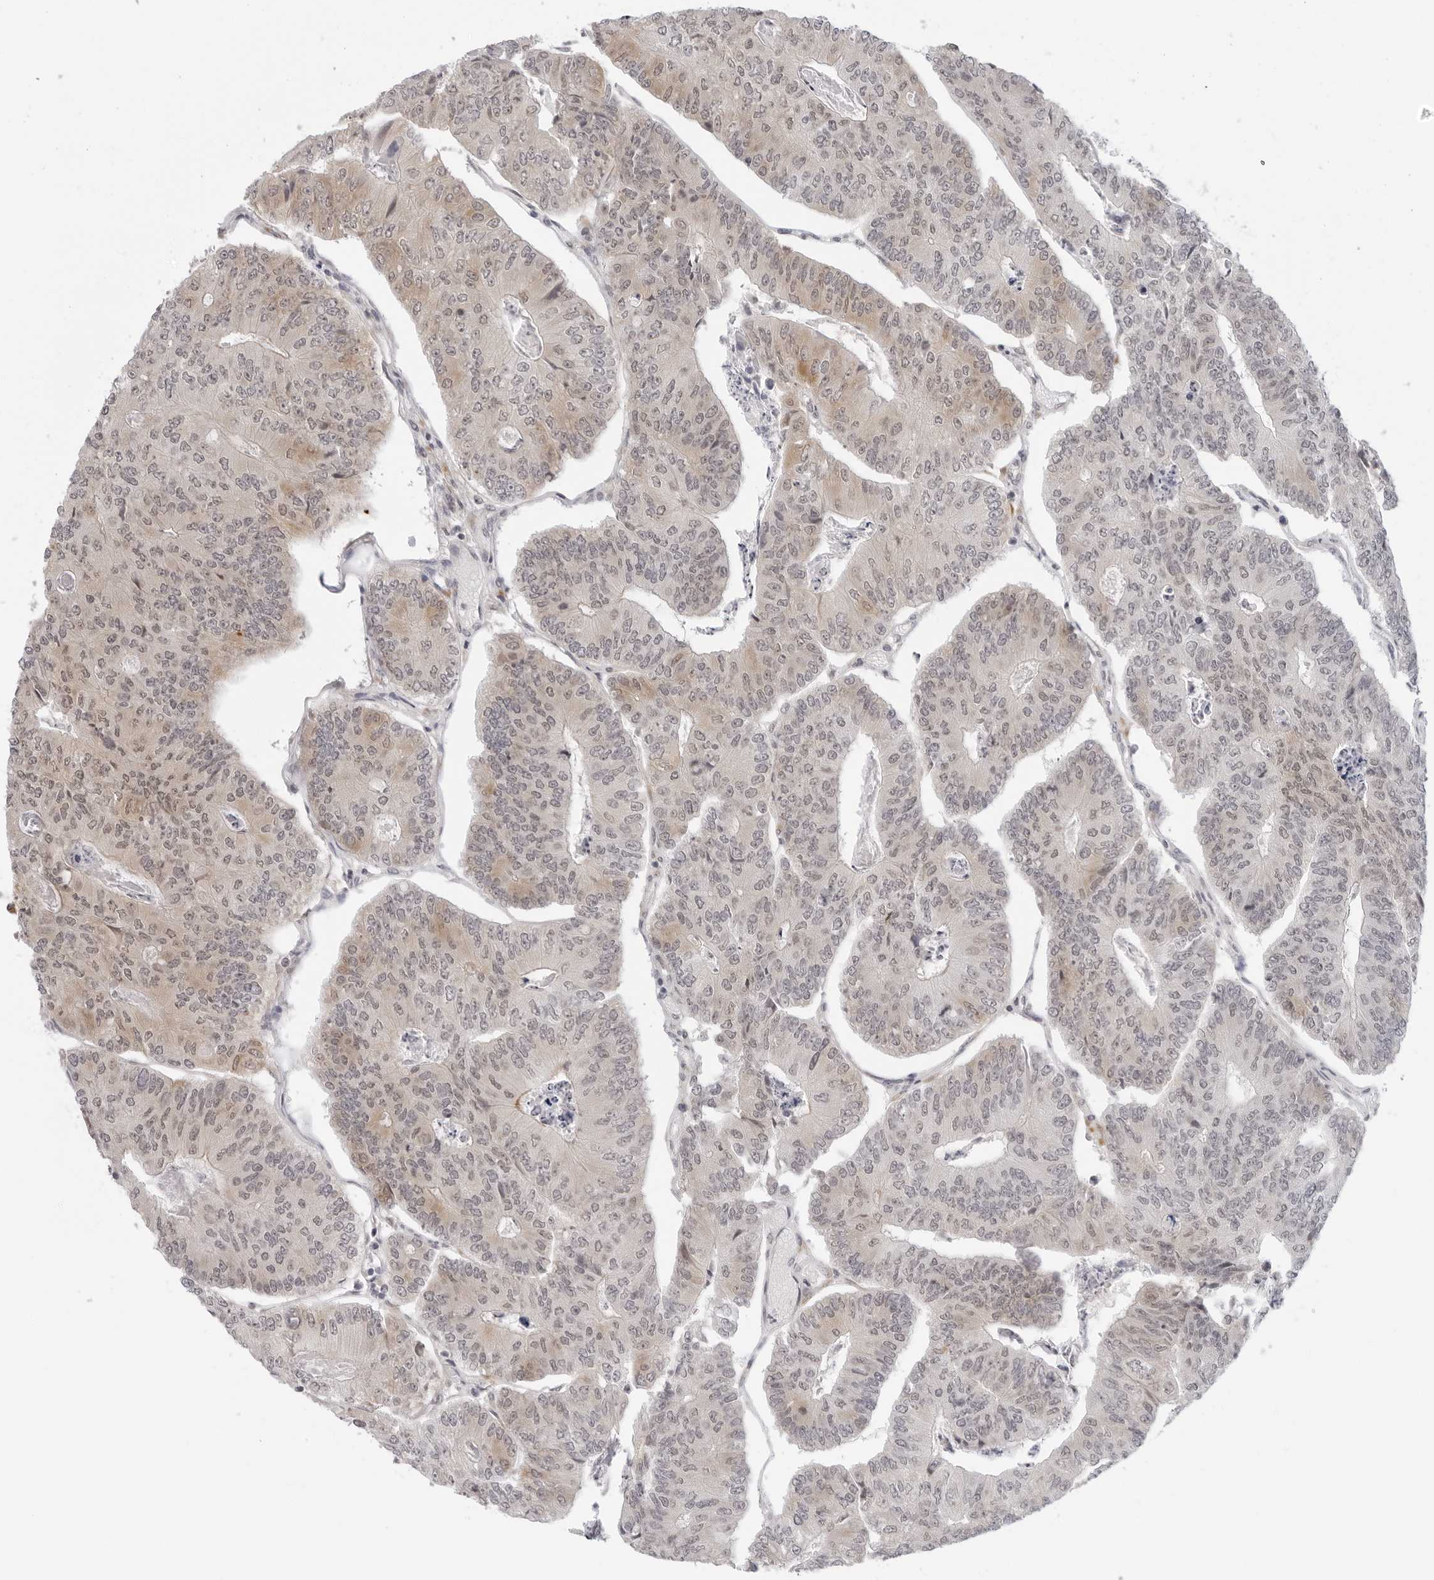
{"staining": {"intensity": "weak", "quantity": ">75%", "location": "cytoplasmic/membranous,nuclear"}, "tissue": "colorectal cancer", "cell_type": "Tumor cells", "image_type": "cancer", "snomed": [{"axis": "morphology", "description": "Adenocarcinoma, NOS"}, {"axis": "topography", "description": "Colon"}], "caption": "An image of human colorectal cancer (adenocarcinoma) stained for a protein displays weak cytoplasmic/membranous and nuclear brown staining in tumor cells.", "gene": "EDN2", "patient": {"sex": "female", "age": 67}}